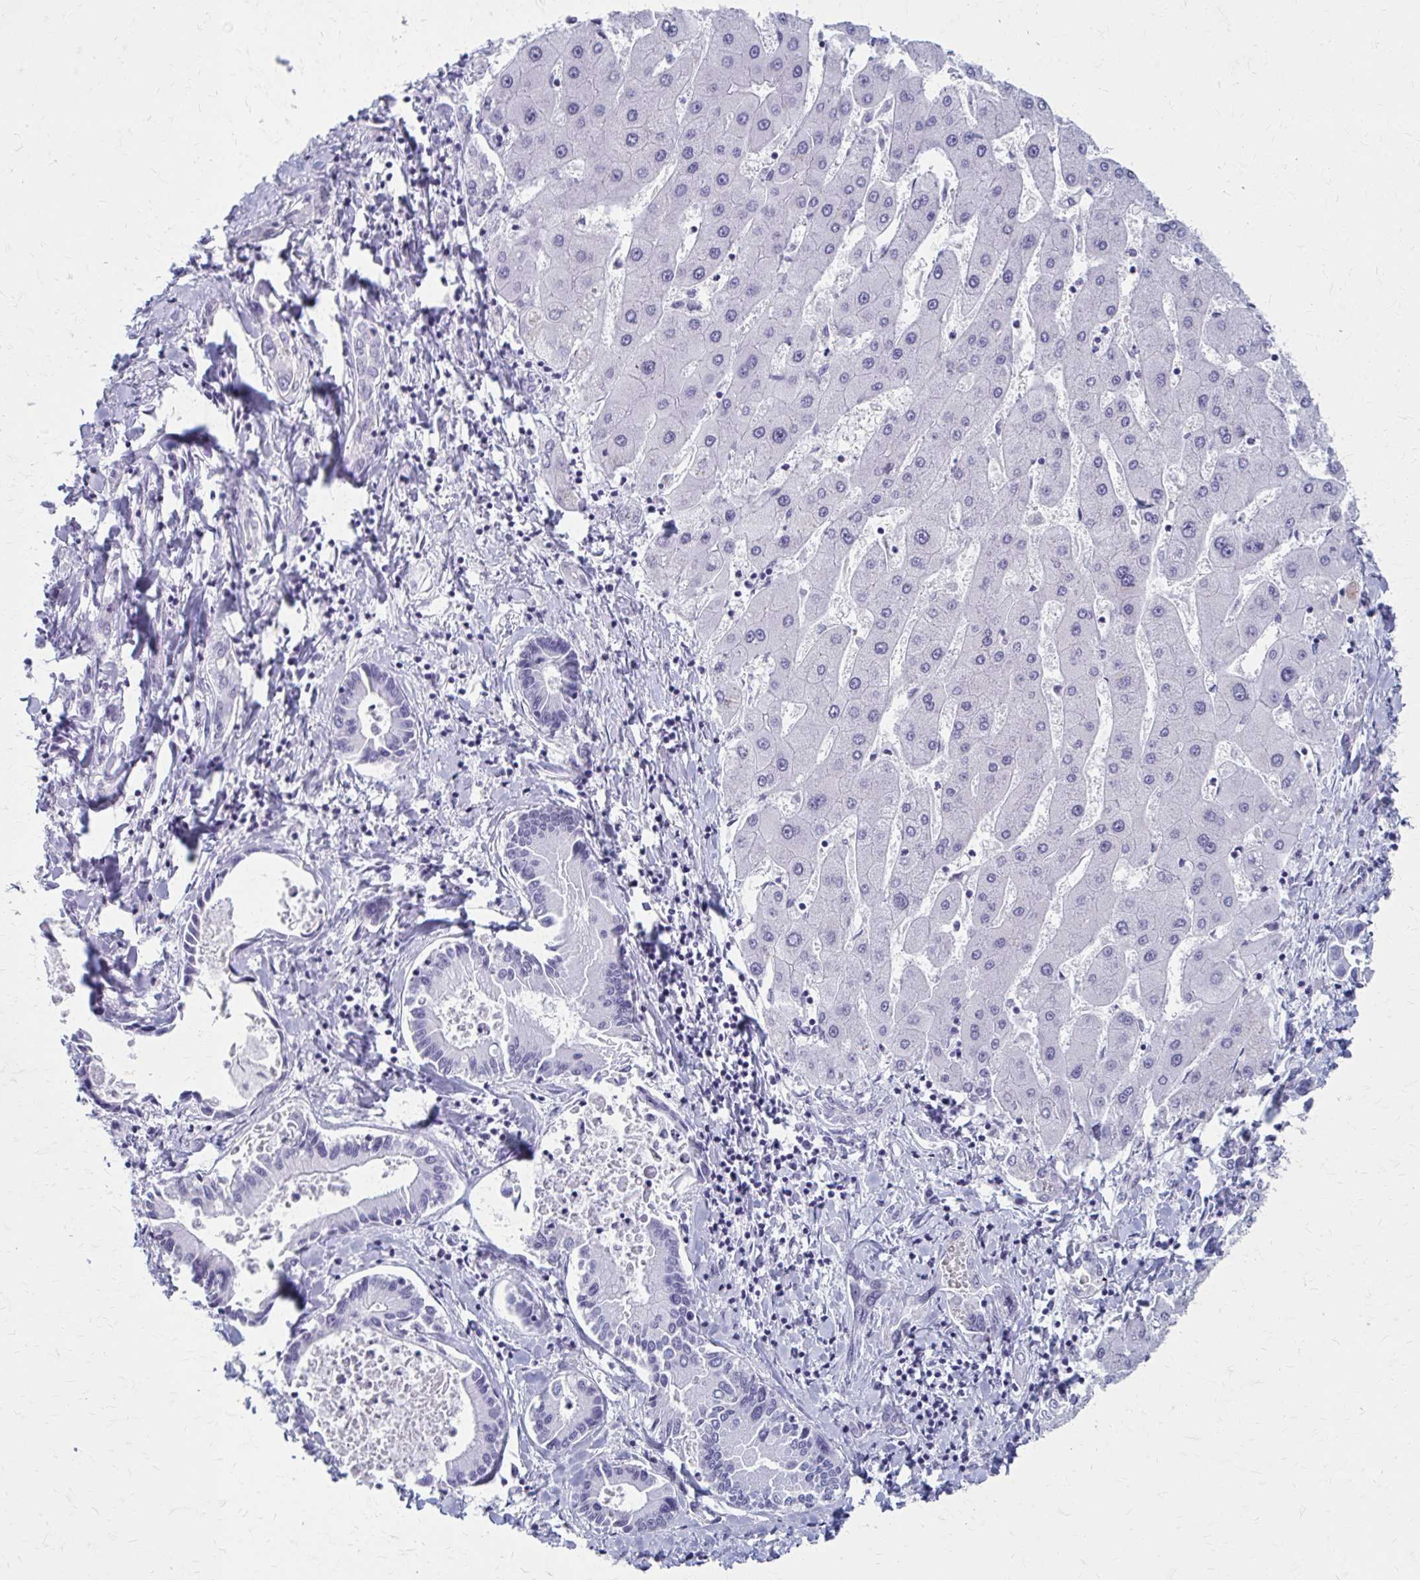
{"staining": {"intensity": "negative", "quantity": "none", "location": "none"}, "tissue": "liver cancer", "cell_type": "Tumor cells", "image_type": "cancer", "snomed": [{"axis": "morphology", "description": "Cholangiocarcinoma"}, {"axis": "topography", "description": "Liver"}], "caption": "This is a photomicrograph of immunohistochemistry (IHC) staining of liver cancer, which shows no positivity in tumor cells.", "gene": "CELF5", "patient": {"sex": "male", "age": 66}}